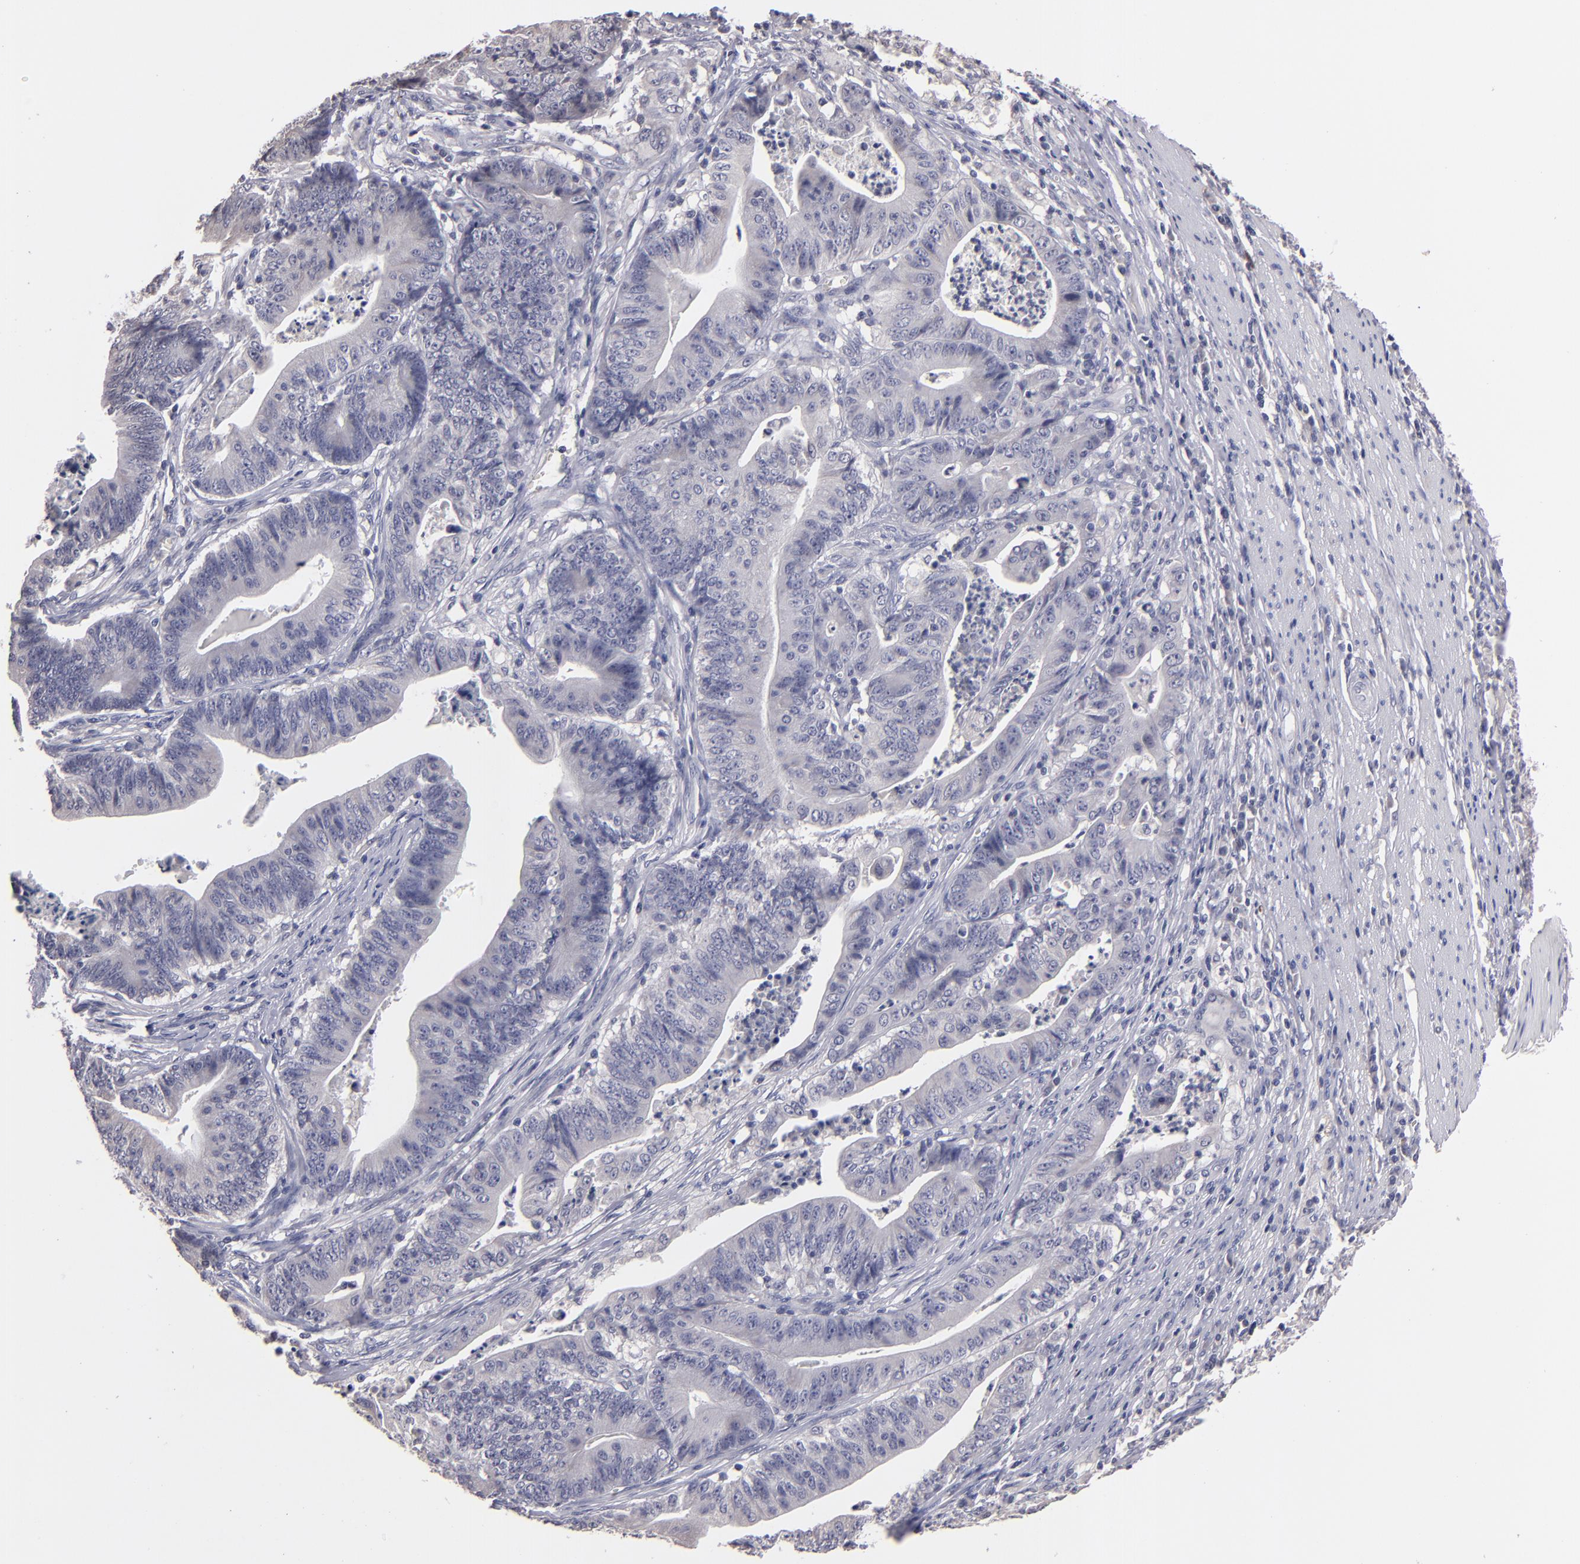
{"staining": {"intensity": "negative", "quantity": "none", "location": "none"}, "tissue": "stomach cancer", "cell_type": "Tumor cells", "image_type": "cancer", "snomed": [{"axis": "morphology", "description": "Adenocarcinoma, NOS"}, {"axis": "topography", "description": "Stomach, lower"}], "caption": "This is an IHC photomicrograph of human stomach cancer (adenocarcinoma). There is no staining in tumor cells.", "gene": "S100A1", "patient": {"sex": "female", "age": 86}}